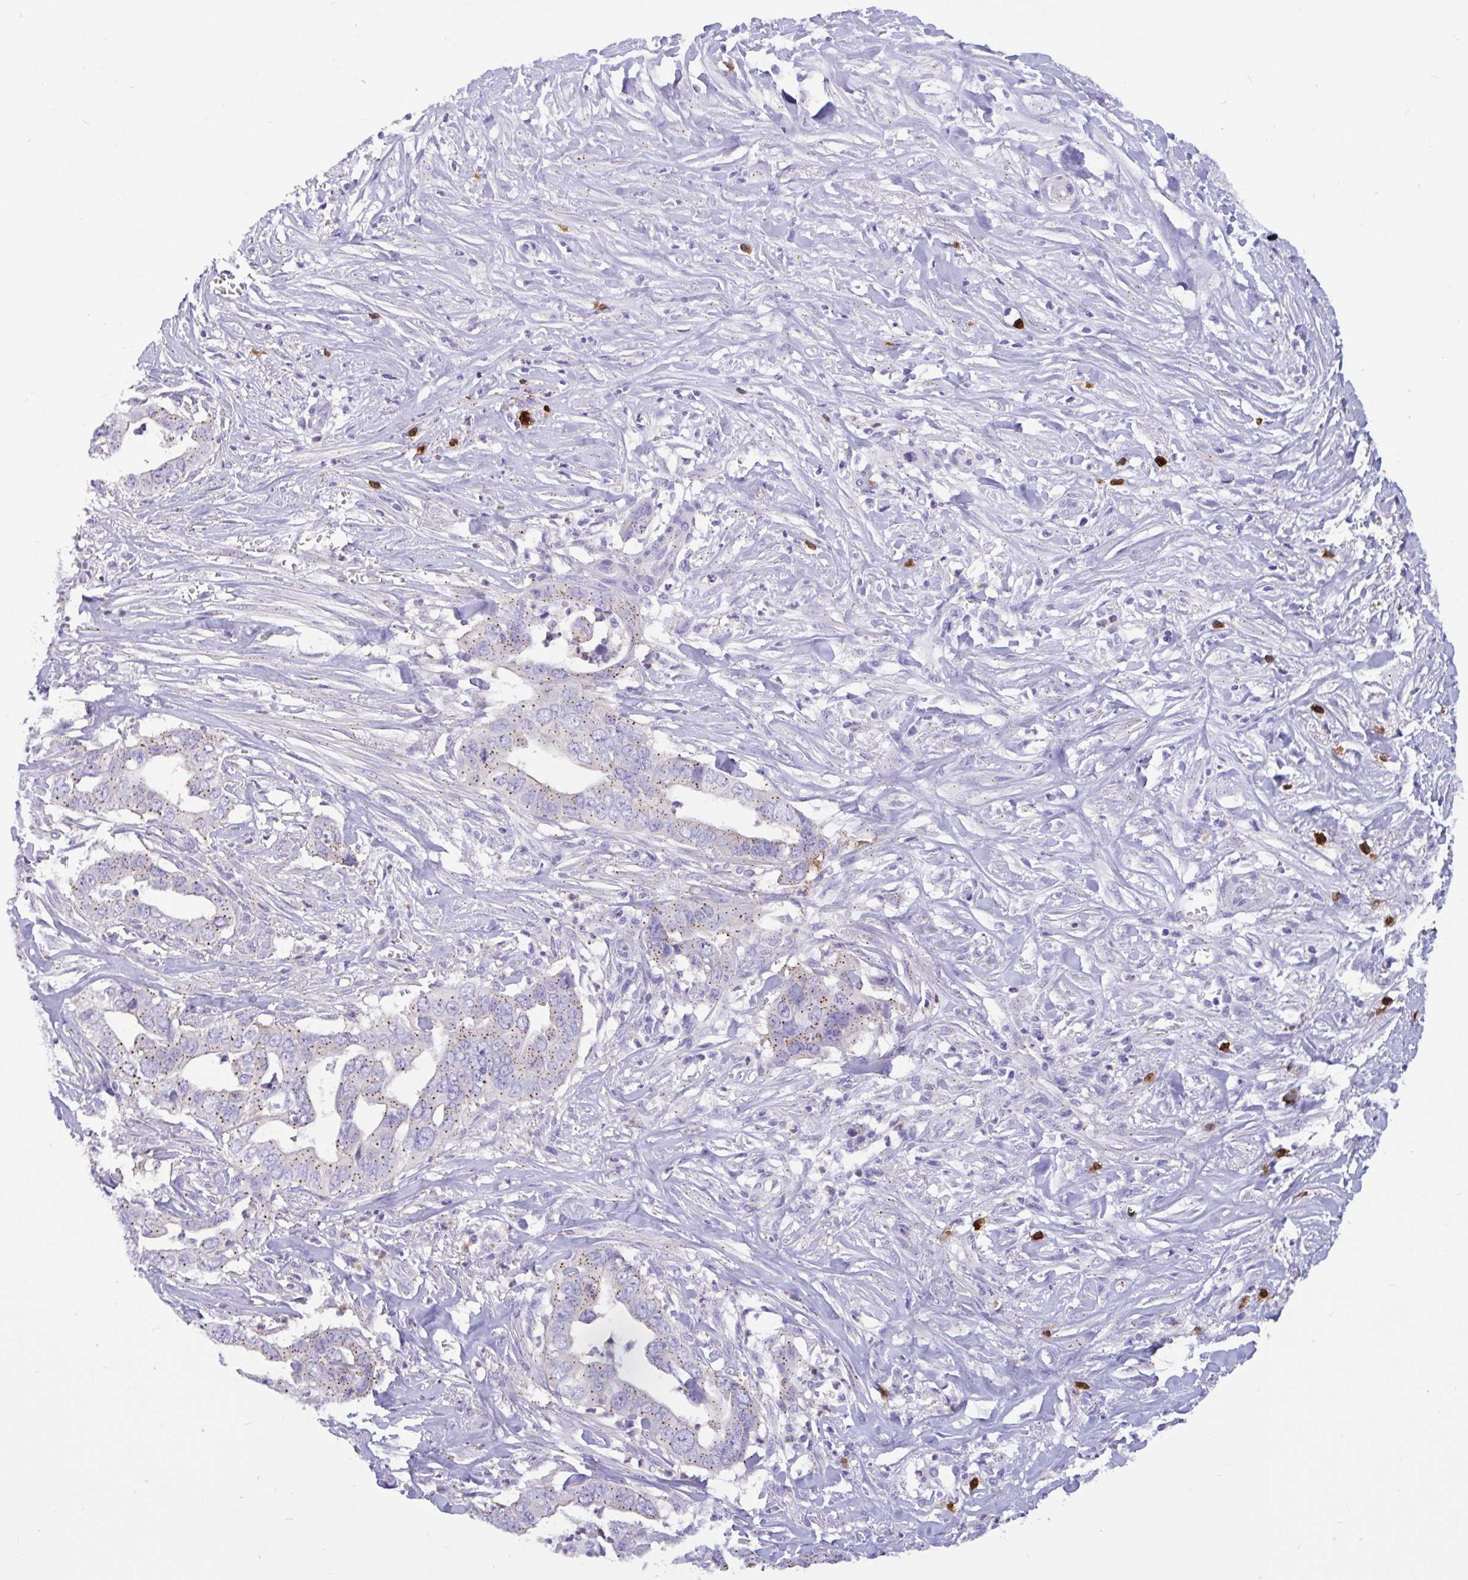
{"staining": {"intensity": "moderate", "quantity": "25%-75%", "location": "cytoplasmic/membranous"}, "tissue": "liver cancer", "cell_type": "Tumor cells", "image_type": "cancer", "snomed": [{"axis": "morphology", "description": "Cholangiocarcinoma"}, {"axis": "topography", "description": "Liver"}], "caption": "Brown immunohistochemical staining in human cholangiocarcinoma (liver) shows moderate cytoplasmic/membranous positivity in about 25%-75% of tumor cells. (Brightfield microscopy of DAB IHC at high magnification).", "gene": "RNASE3", "patient": {"sex": "female", "age": 79}}